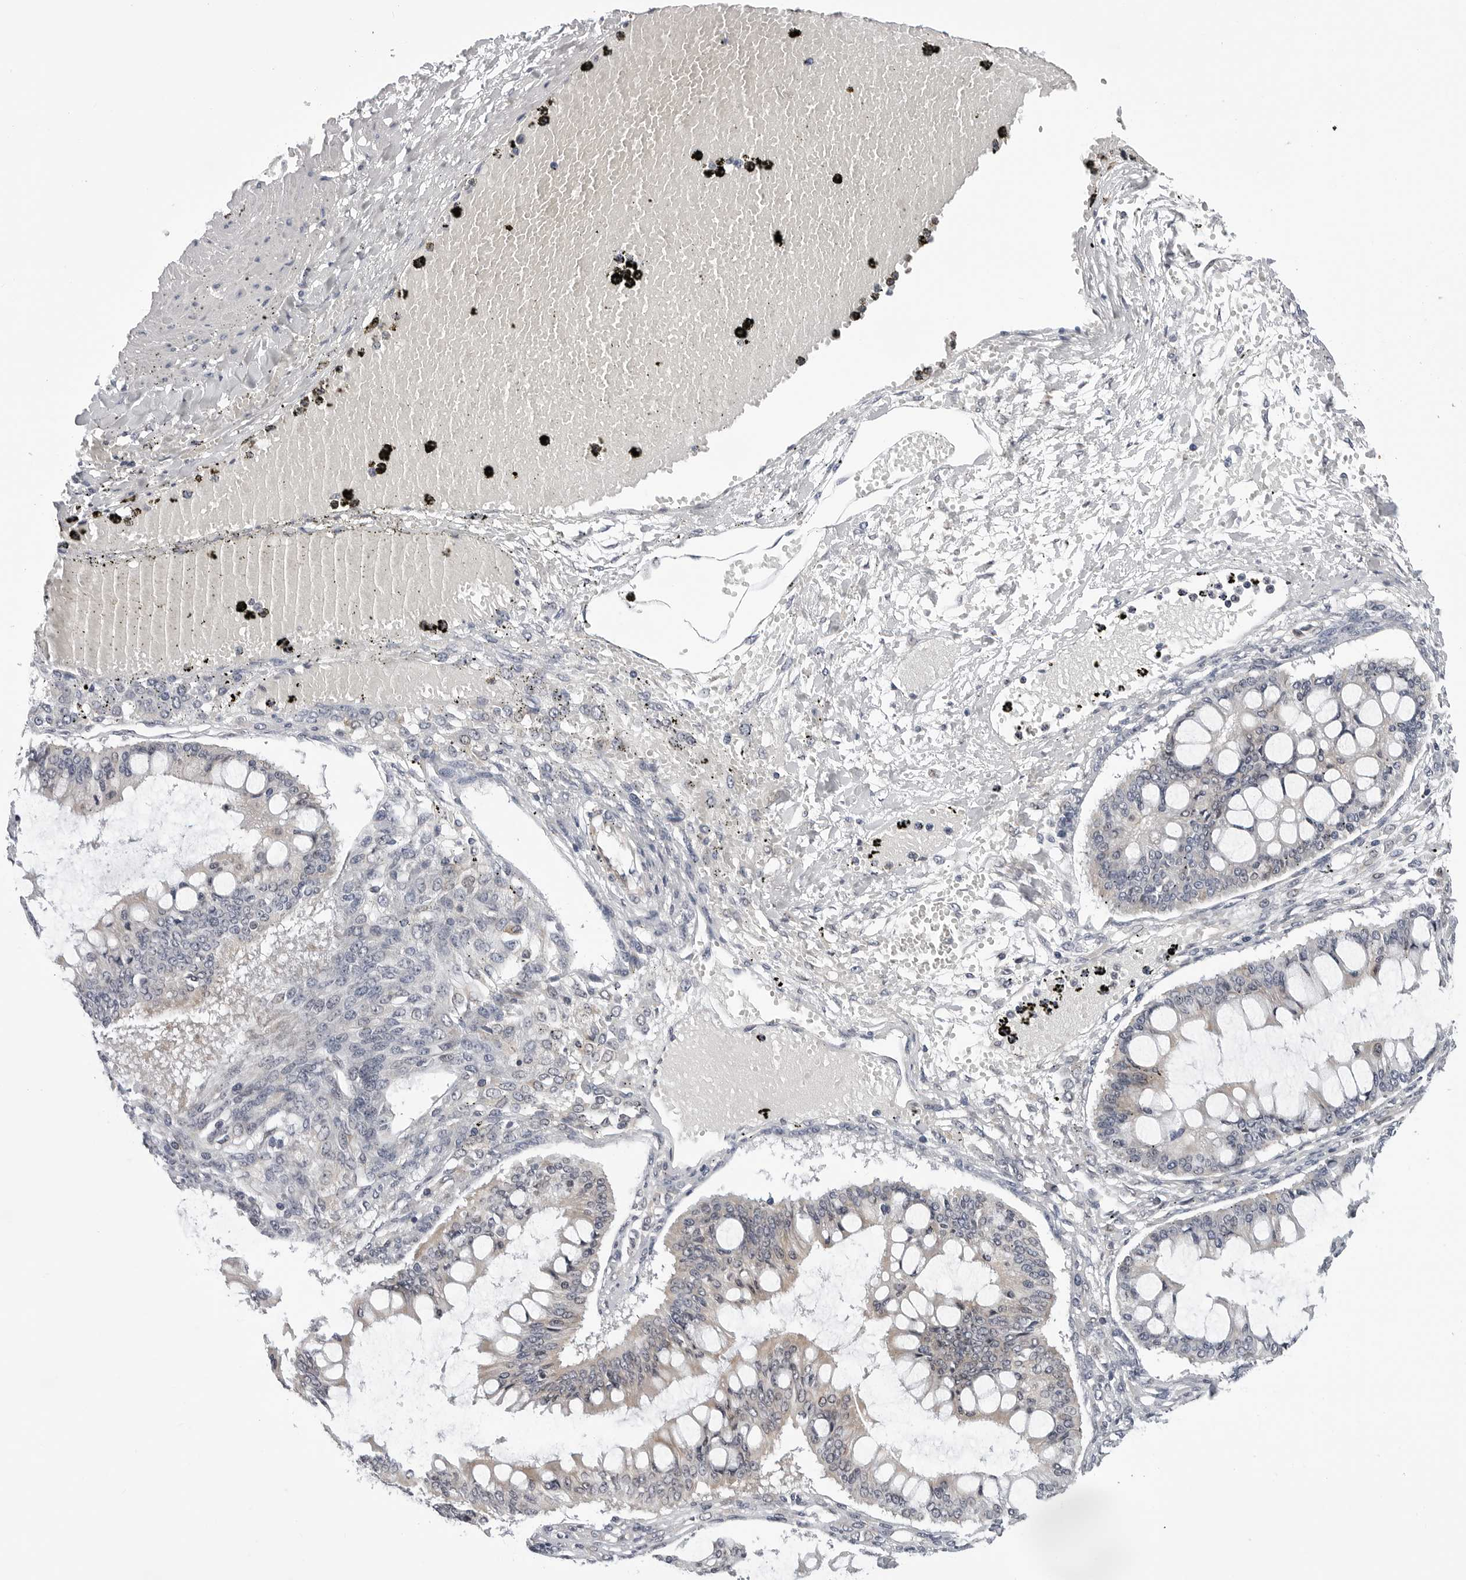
{"staining": {"intensity": "negative", "quantity": "none", "location": "none"}, "tissue": "ovarian cancer", "cell_type": "Tumor cells", "image_type": "cancer", "snomed": [{"axis": "morphology", "description": "Cystadenocarcinoma, mucinous, NOS"}, {"axis": "topography", "description": "Ovary"}], "caption": "Tumor cells show no significant protein positivity in mucinous cystadenocarcinoma (ovarian).", "gene": "KIAA1614", "patient": {"sex": "female", "age": 73}}